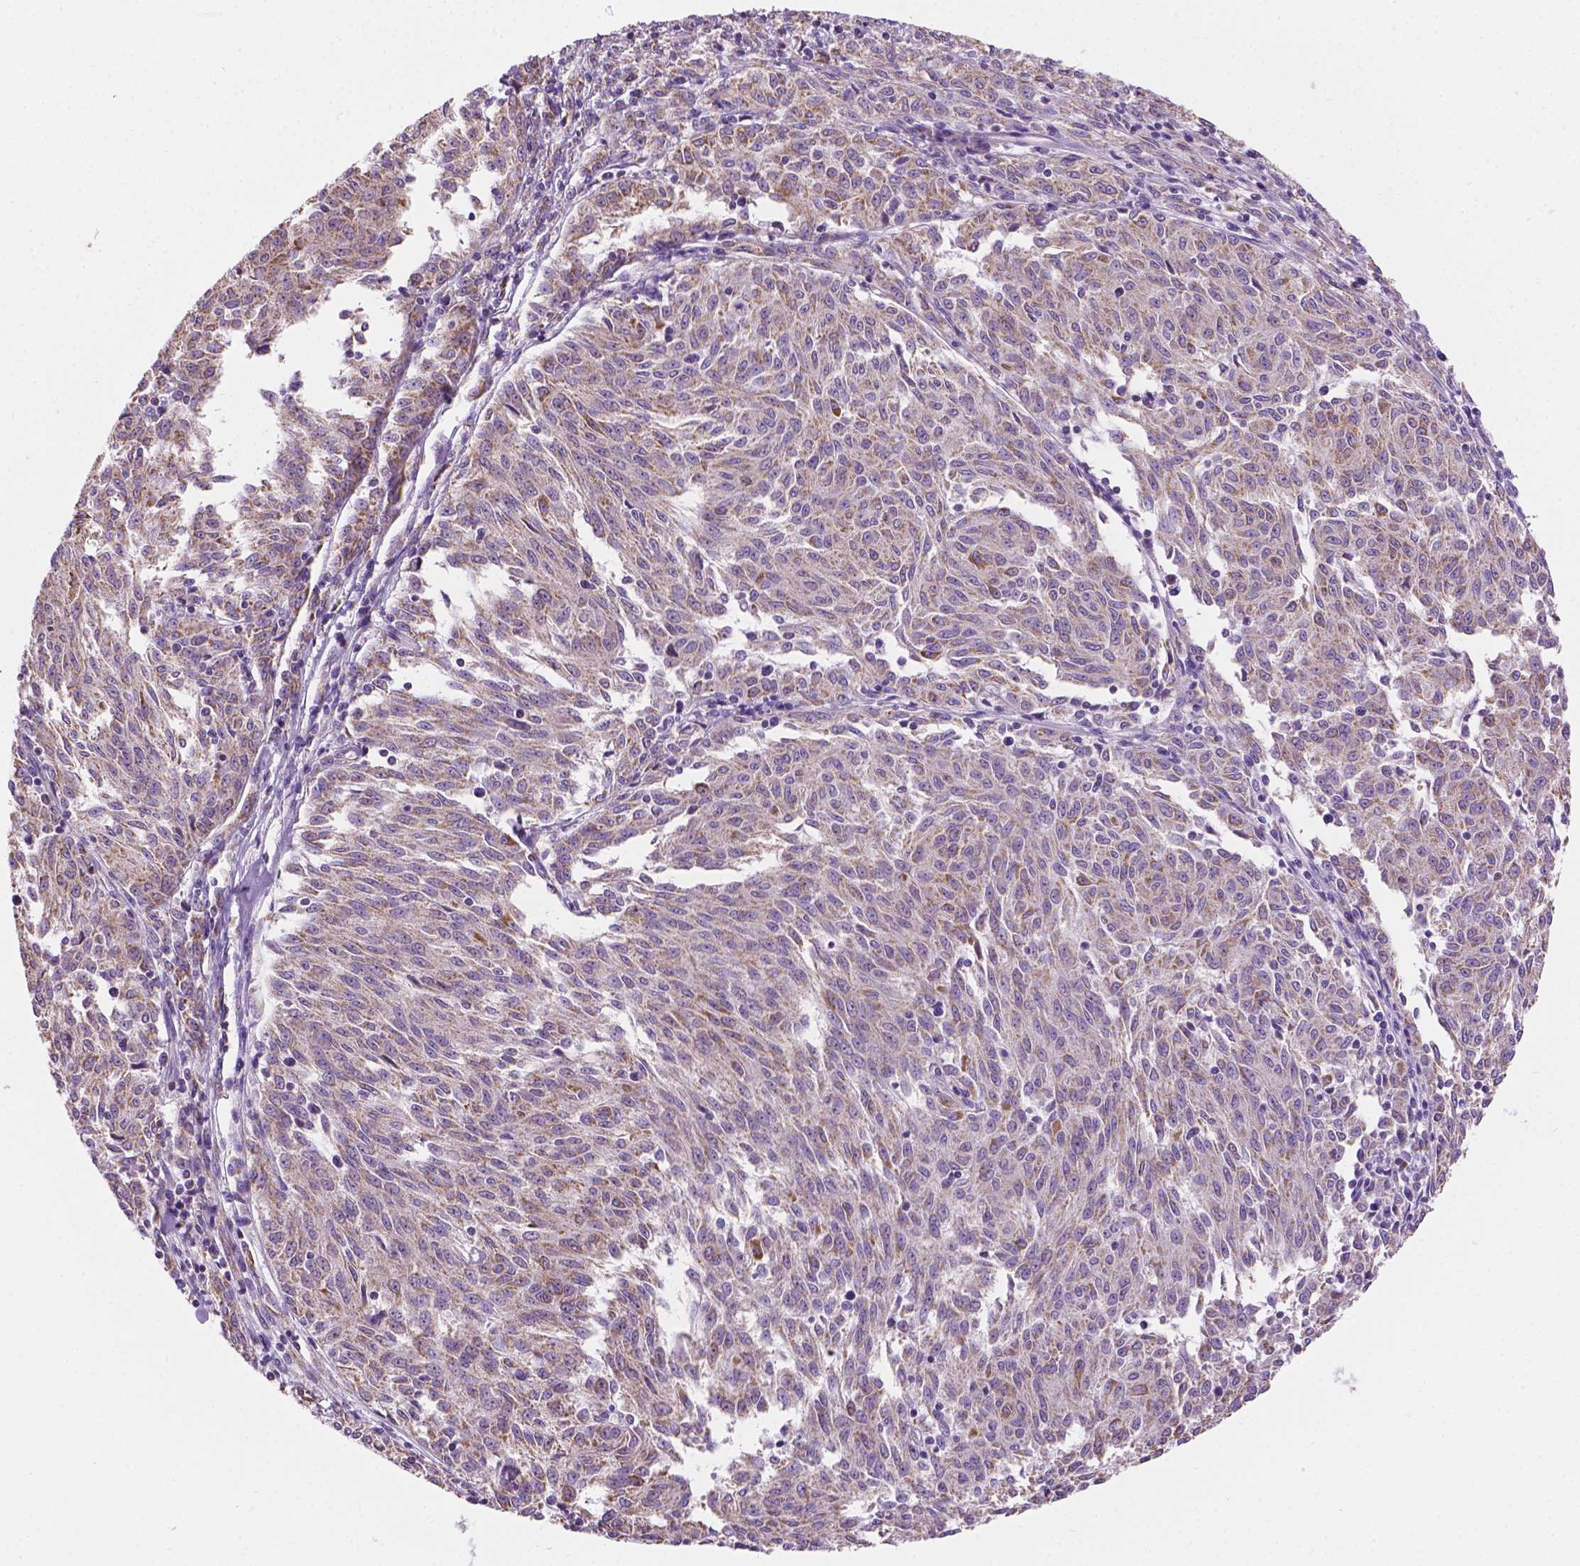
{"staining": {"intensity": "weak", "quantity": "25%-75%", "location": "cytoplasmic/membranous"}, "tissue": "melanoma", "cell_type": "Tumor cells", "image_type": "cancer", "snomed": [{"axis": "morphology", "description": "Malignant melanoma, NOS"}, {"axis": "topography", "description": "Skin"}], "caption": "An immunohistochemistry (IHC) micrograph of neoplastic tissue is shown. Protein staining in brown shows weak cytoplasmic/membranous positivity in melanoma within tumor cells.", "gene": "CSPG5", "patient": {"sex": "female", "age": 72}}